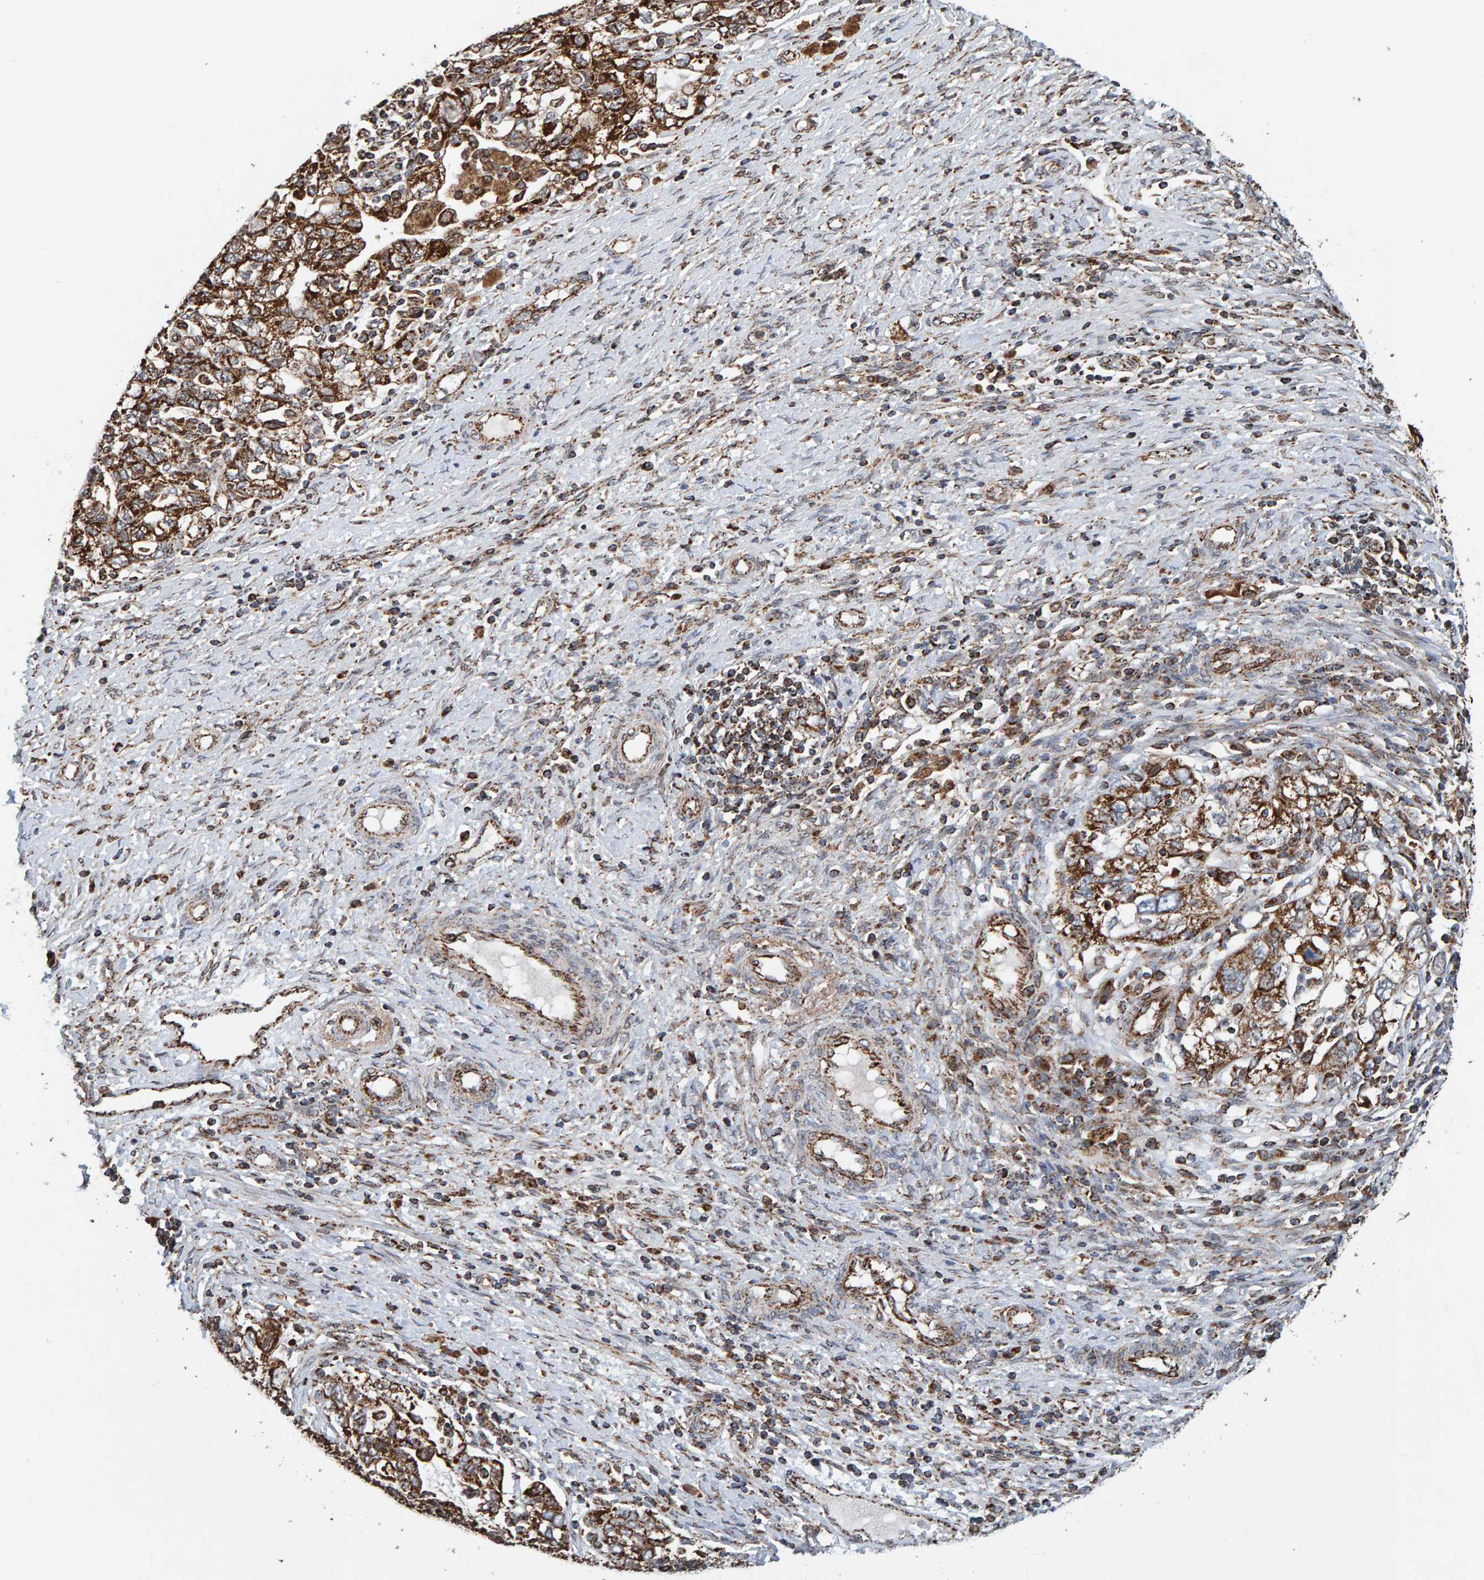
{"staining": {"intensity": "strong", "quantity": ">75%", "location": "cytoplasmic/membranous"}, "tissue": "ovarian cancer", "cell_type": "Tumor cells", "image_type": "cancer", "snomed": [{"axis": "morphology", "description": "Carcinoma, NOS"}, {"axis": "morphology", "description": "Cystadenocarcinoma, serous, NOS"}, {"axis": "topography", "description": "Ovary"}], "caption": "A high amount of strong cytoplasmic/membranous expression is seen in approximately >75% of tumor cells in ovarian cancer (serous cystadenocarcinoma) tissue.", "gene": "MRPL45", "patient": {"sex": "female", "age": 69}}